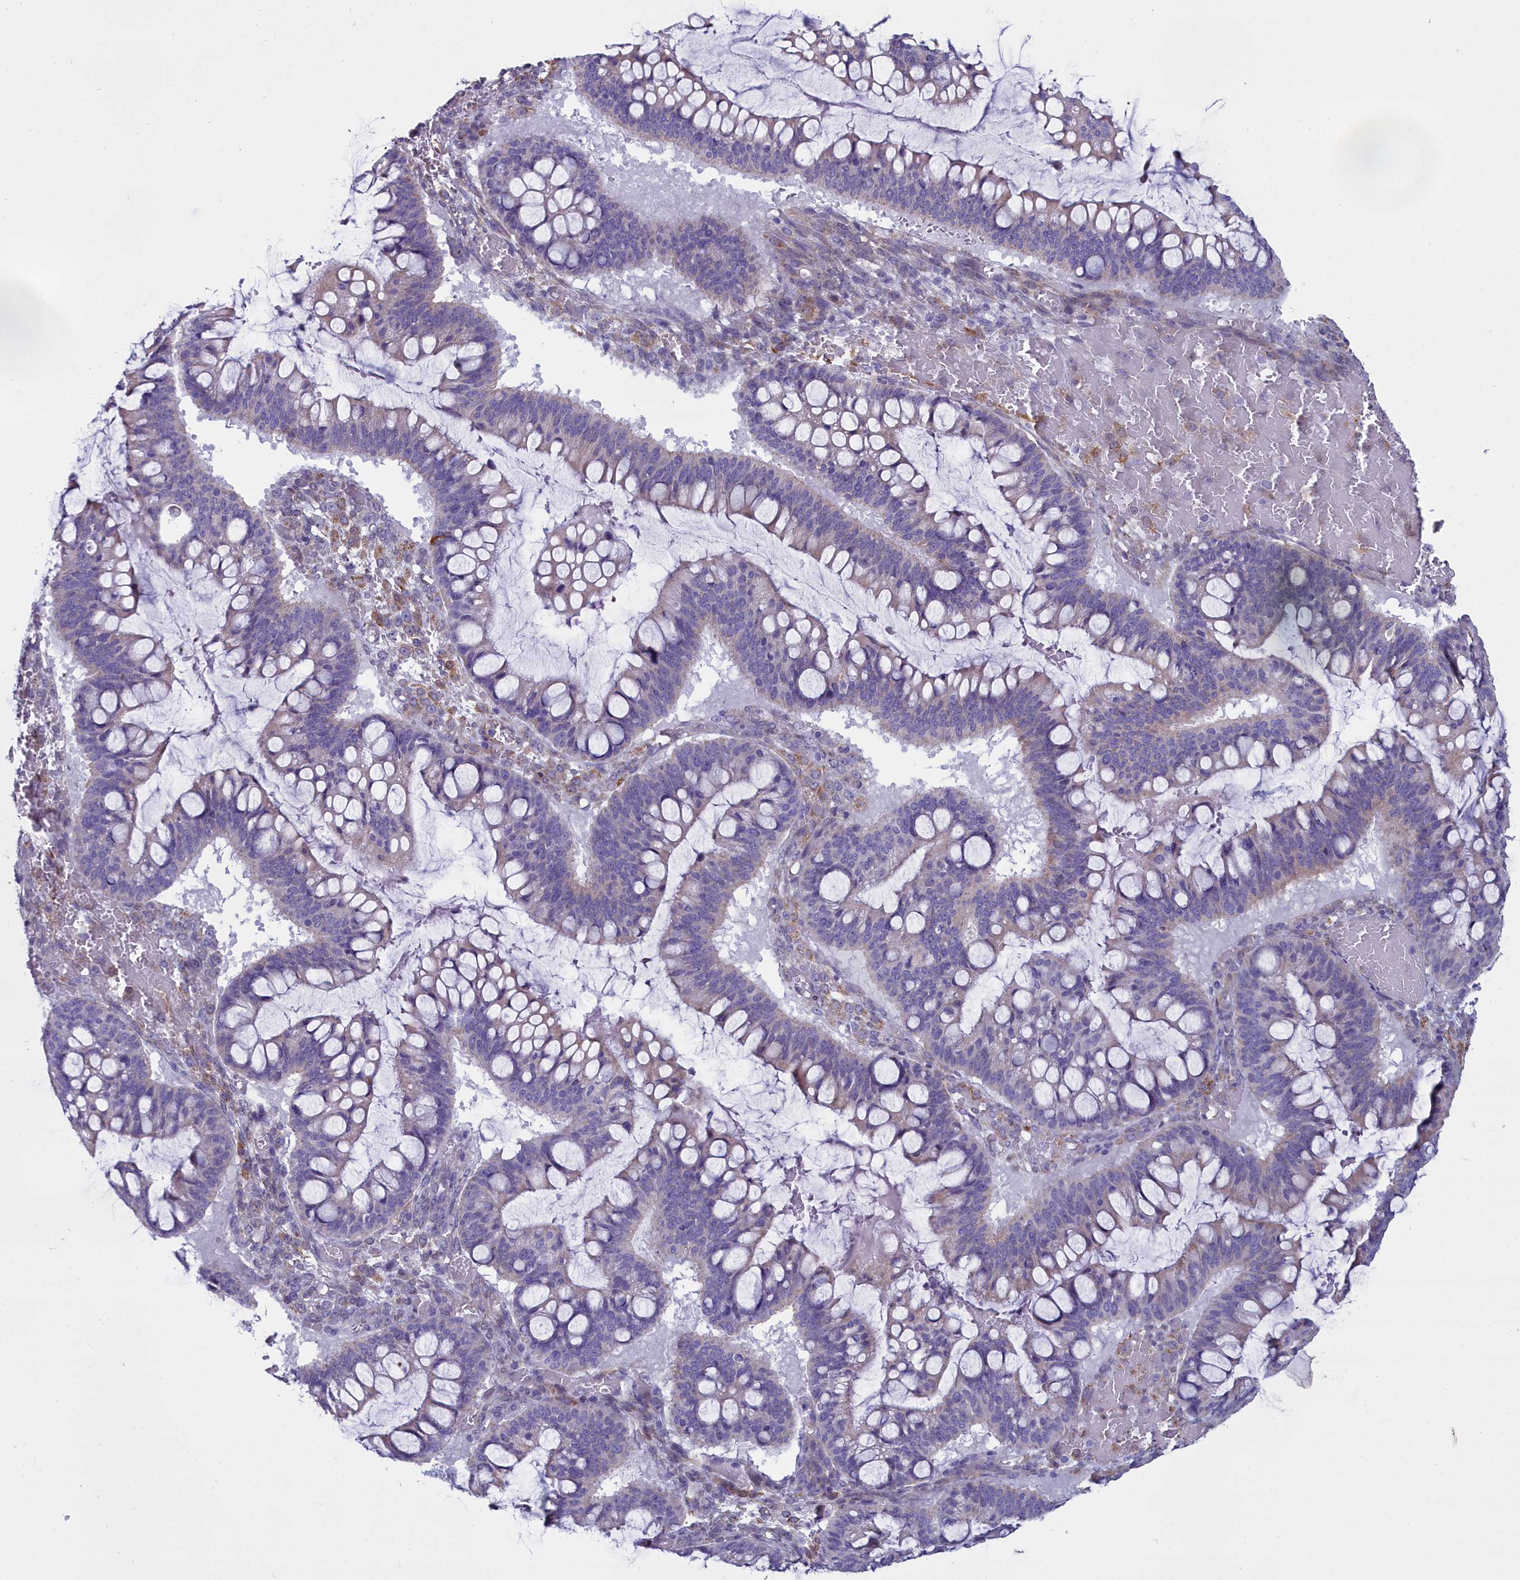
{"staining": {"intensity": "weak", "quantity": "<25%", "location": "cytoplasmic/membranous"}, "tissue": "ovarian cancer", "cell_type": "Tumor cells", "image_type": "cancer", "snomed": [{"axis": "morphology", "description": "Cystadenocarcinoma, mucinous, NOS"}, {"axis": "topography", "description": "Ovary"}], "caption": "Human ovarian cancer stained for a protein using immunohistochemistry displays no expression in tumor cells.", "gene": "PPP1R14A", "patient": {"sex": "female", "age": 73}}